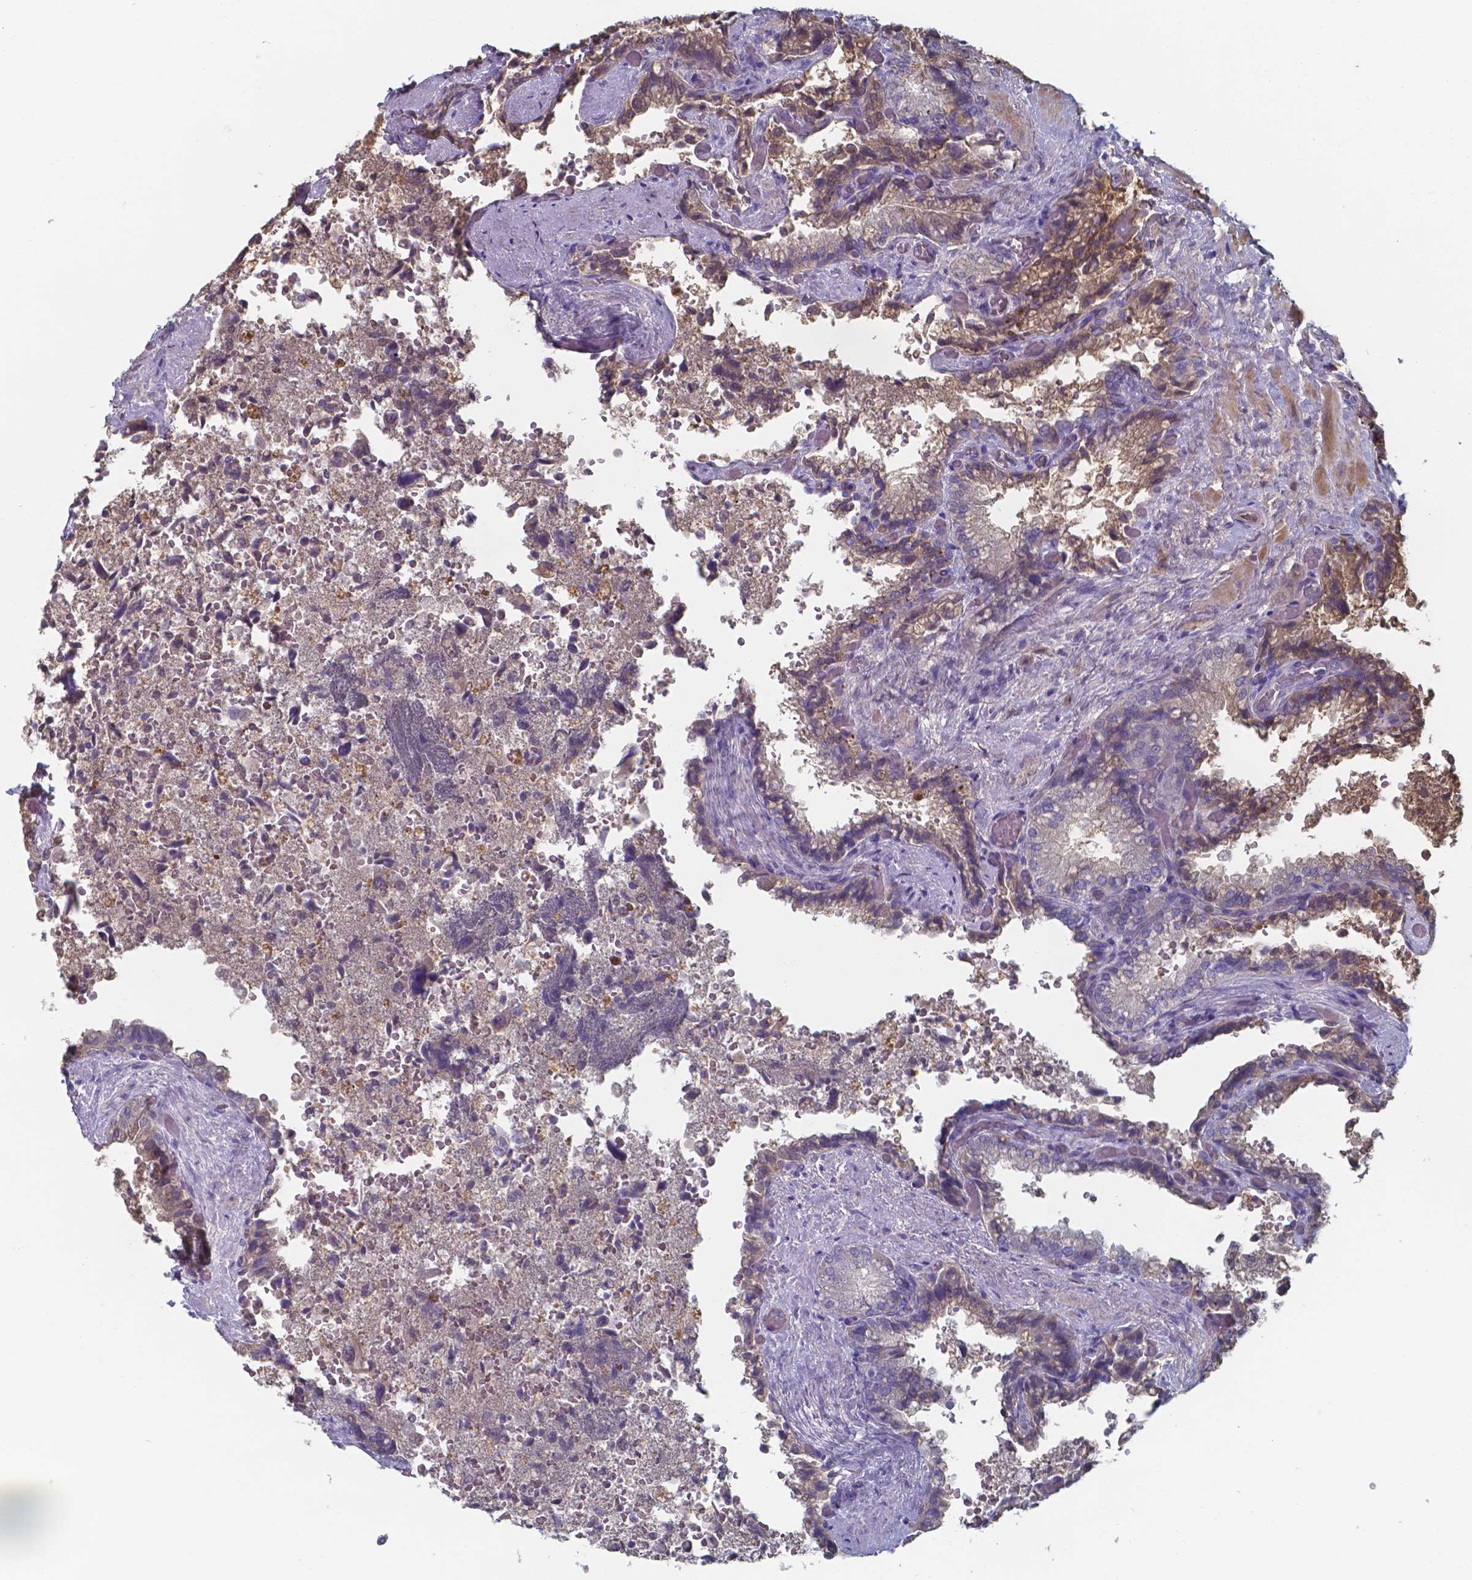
{"staining": {"intensity": "moderate", "quantity": "<25%", "location": "cytoplasmic/membranous"}, "tissue": "seminal vesicle", "cell_type": "Glandular cells", "image_type": "normal", "snomed": [{"axis": "morphology", "description": "Normal tissue, NOS"}, {"axis": "topography", "description": "Seminal veicle"}], "caption": "DAB immunohistochemical staining of benign human seminal vesicle shows moderate cytoplasmic/membranous protein positivity in approximately <25% of glandular cells.", "gene": "BTBD17", "patient": {"sex": "male", "age": 57}}